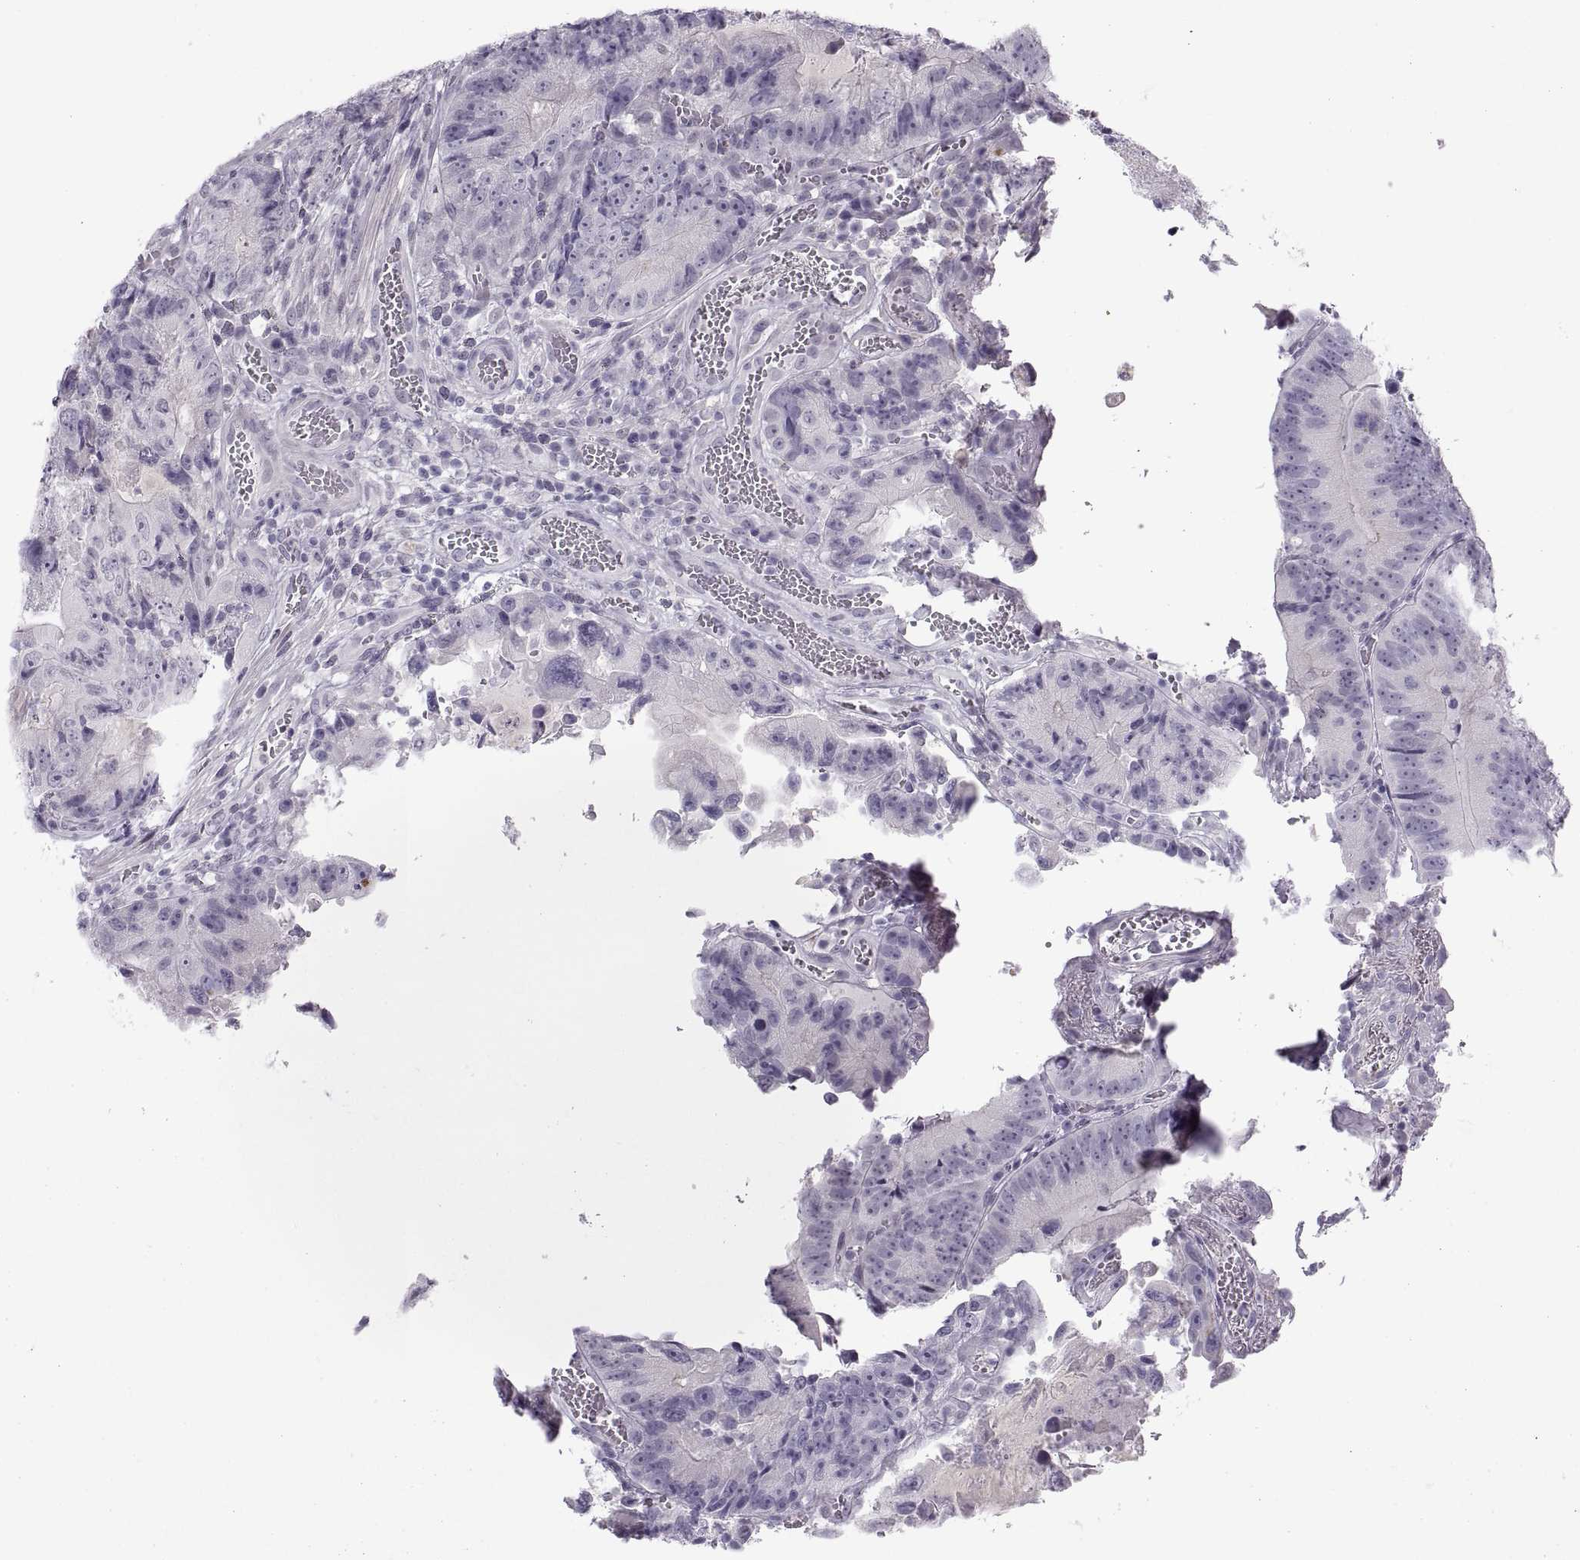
{"staining": {"intensity": "negative", "quantity": "none", "location": "none"}, "tissue": "colorectal cancer", "cell_type": "Tumor cells", "image_type": "cancer", "snomed": [{"axis": "morphology", "description": "Adenocarcinoma, NOS"}, {"axis": "topography", "description": "Colon"}], "caption": "Histopathology image shows no significant protein staining in tumor cells of colorectal cancer (adenocarcinoma). The staining was performed using DAB to visualize the protein expression in brown, while the nuclei were stained in blue with hematoxylin (Magnification: 20x).", "gene": "C3orf22", "patient": {"sex": "female", "age": 86}}